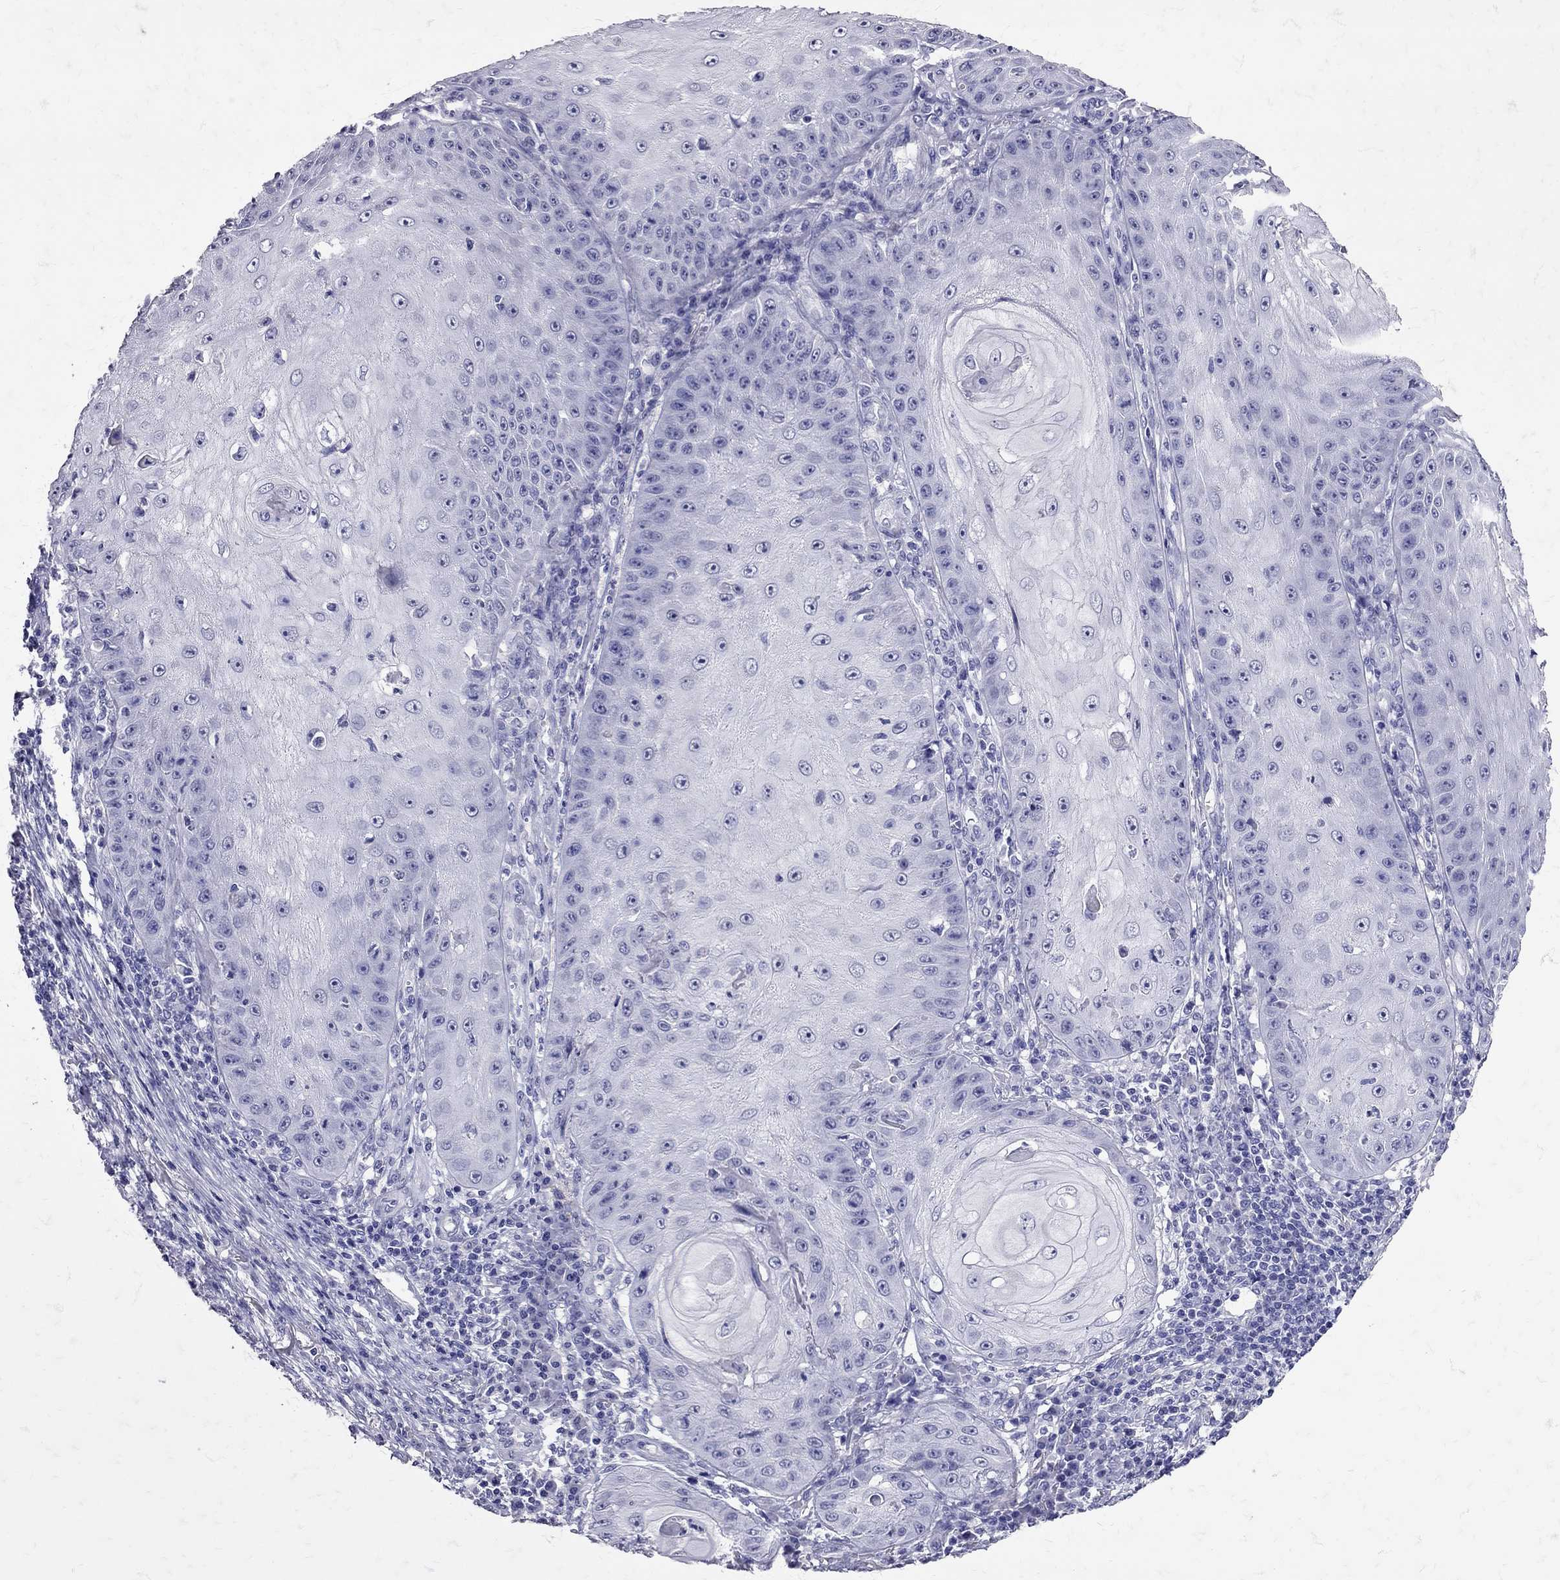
{"staining": {"intensity": "negative", "quantity": "none", "location": "none"}, "tissue": "skin cancer", "cell_type": "Tumor cells", "image_type": "cancer", "snomed": [{"axis": "morphology", "description": "Squamous cell carcinoma, NOS"}, {"axis": "topography", "description": "Skin"}], "caption": "IHC histopathology image of skin cancer (squamous cell carcinoma) stained for a protein (brown), which exhibits no expression in tumor cells.", "gene": "SST", "patient": {"sex": "male", "age": 70}}